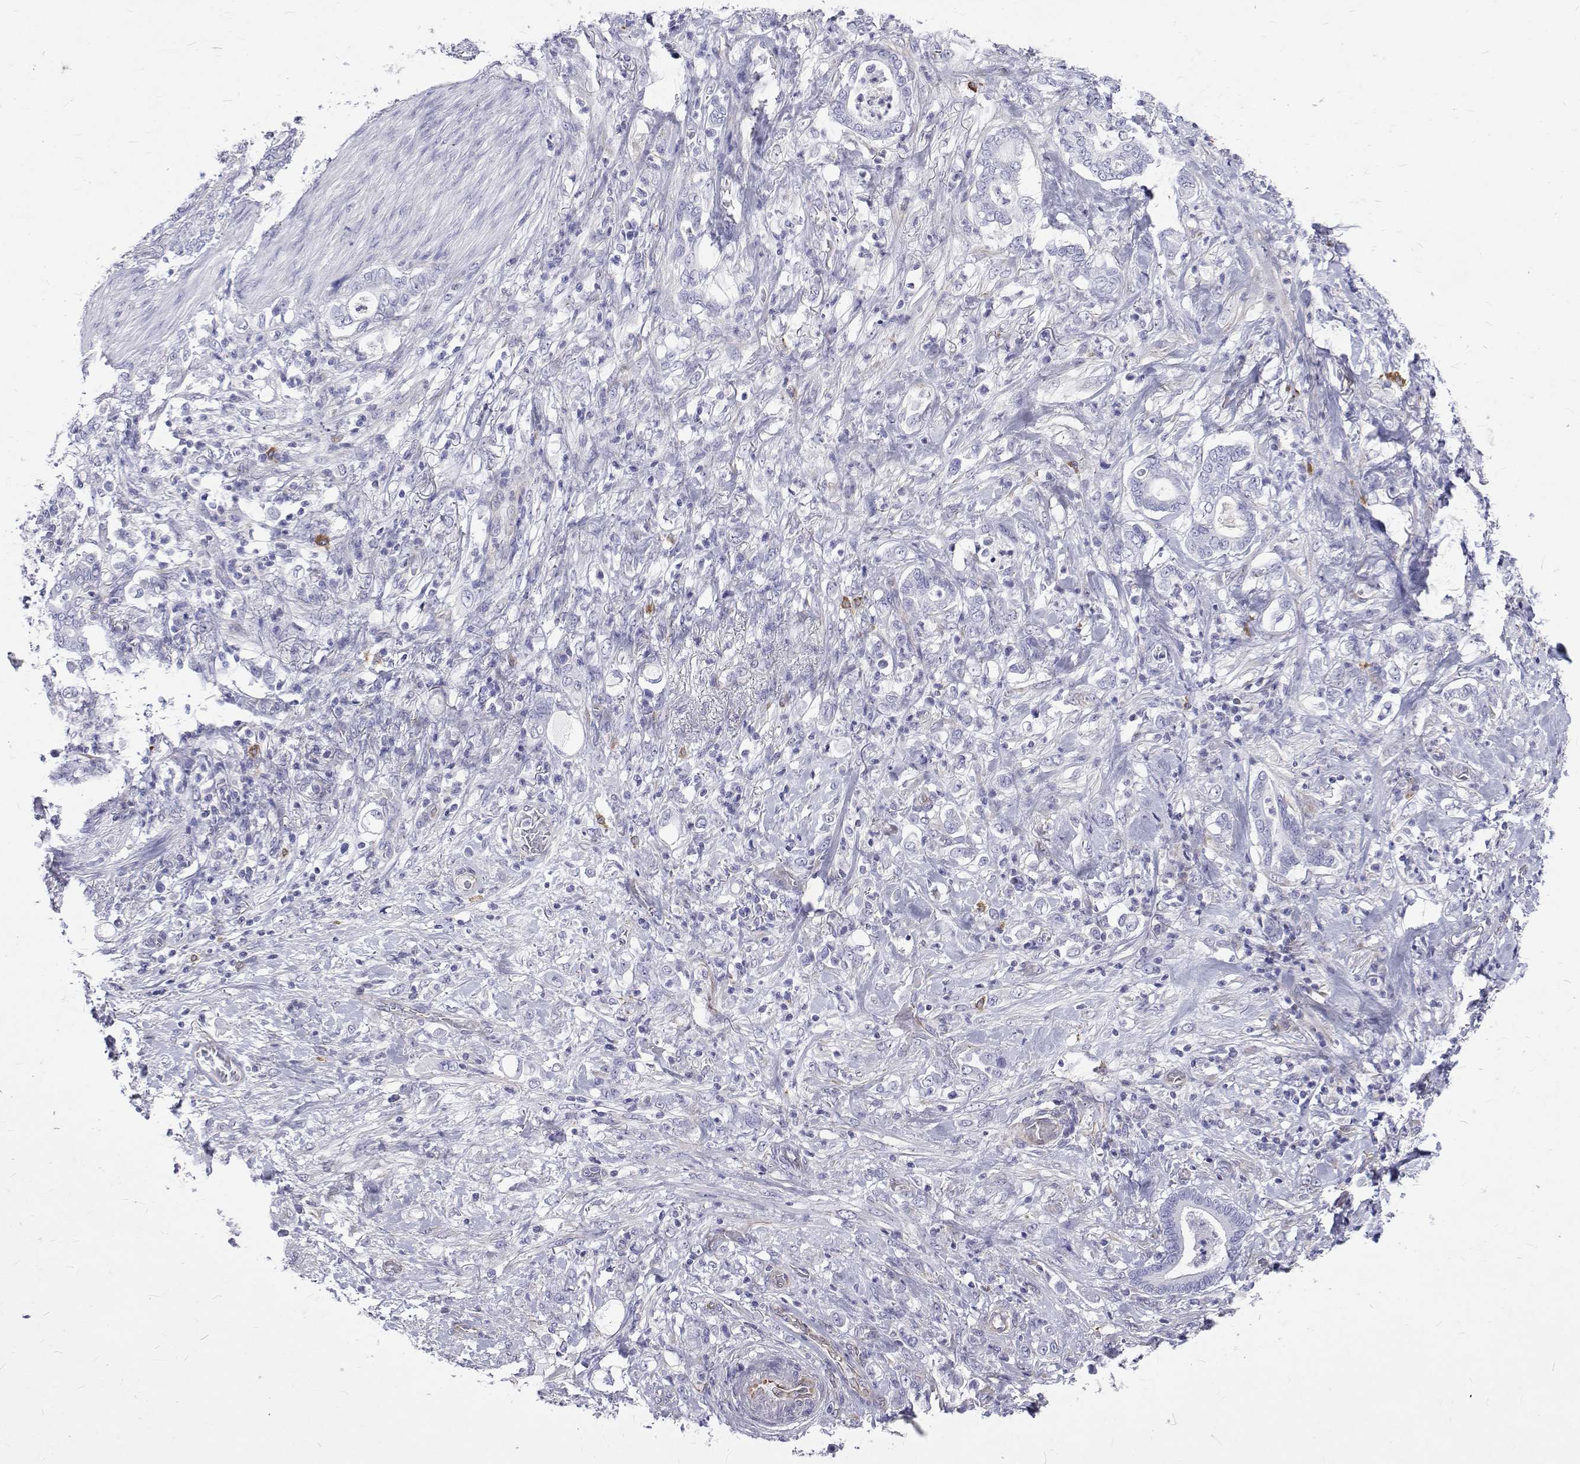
{"staining": {"intensity": "negative", "quantity": "none", "location": "none"}, "tissue": "stomach cancer", "cell_type": "Tumor cells", "image_type": "cancer", "snomed": [{"axis": "morphology", "description": "Adenocarcinoma, NOS"}, {"axis": "topography", "description": "Stomach"}], "caption": "Immunohistochemistry (IHC) photomicrograph of stomach adenocarcinoma stained for a protein (brown), which reveals no positivity in tumor cells. Nuclei are stained in blue.", "gene": "OPRPN", "patient": {"sex": "female", "age": 79}}